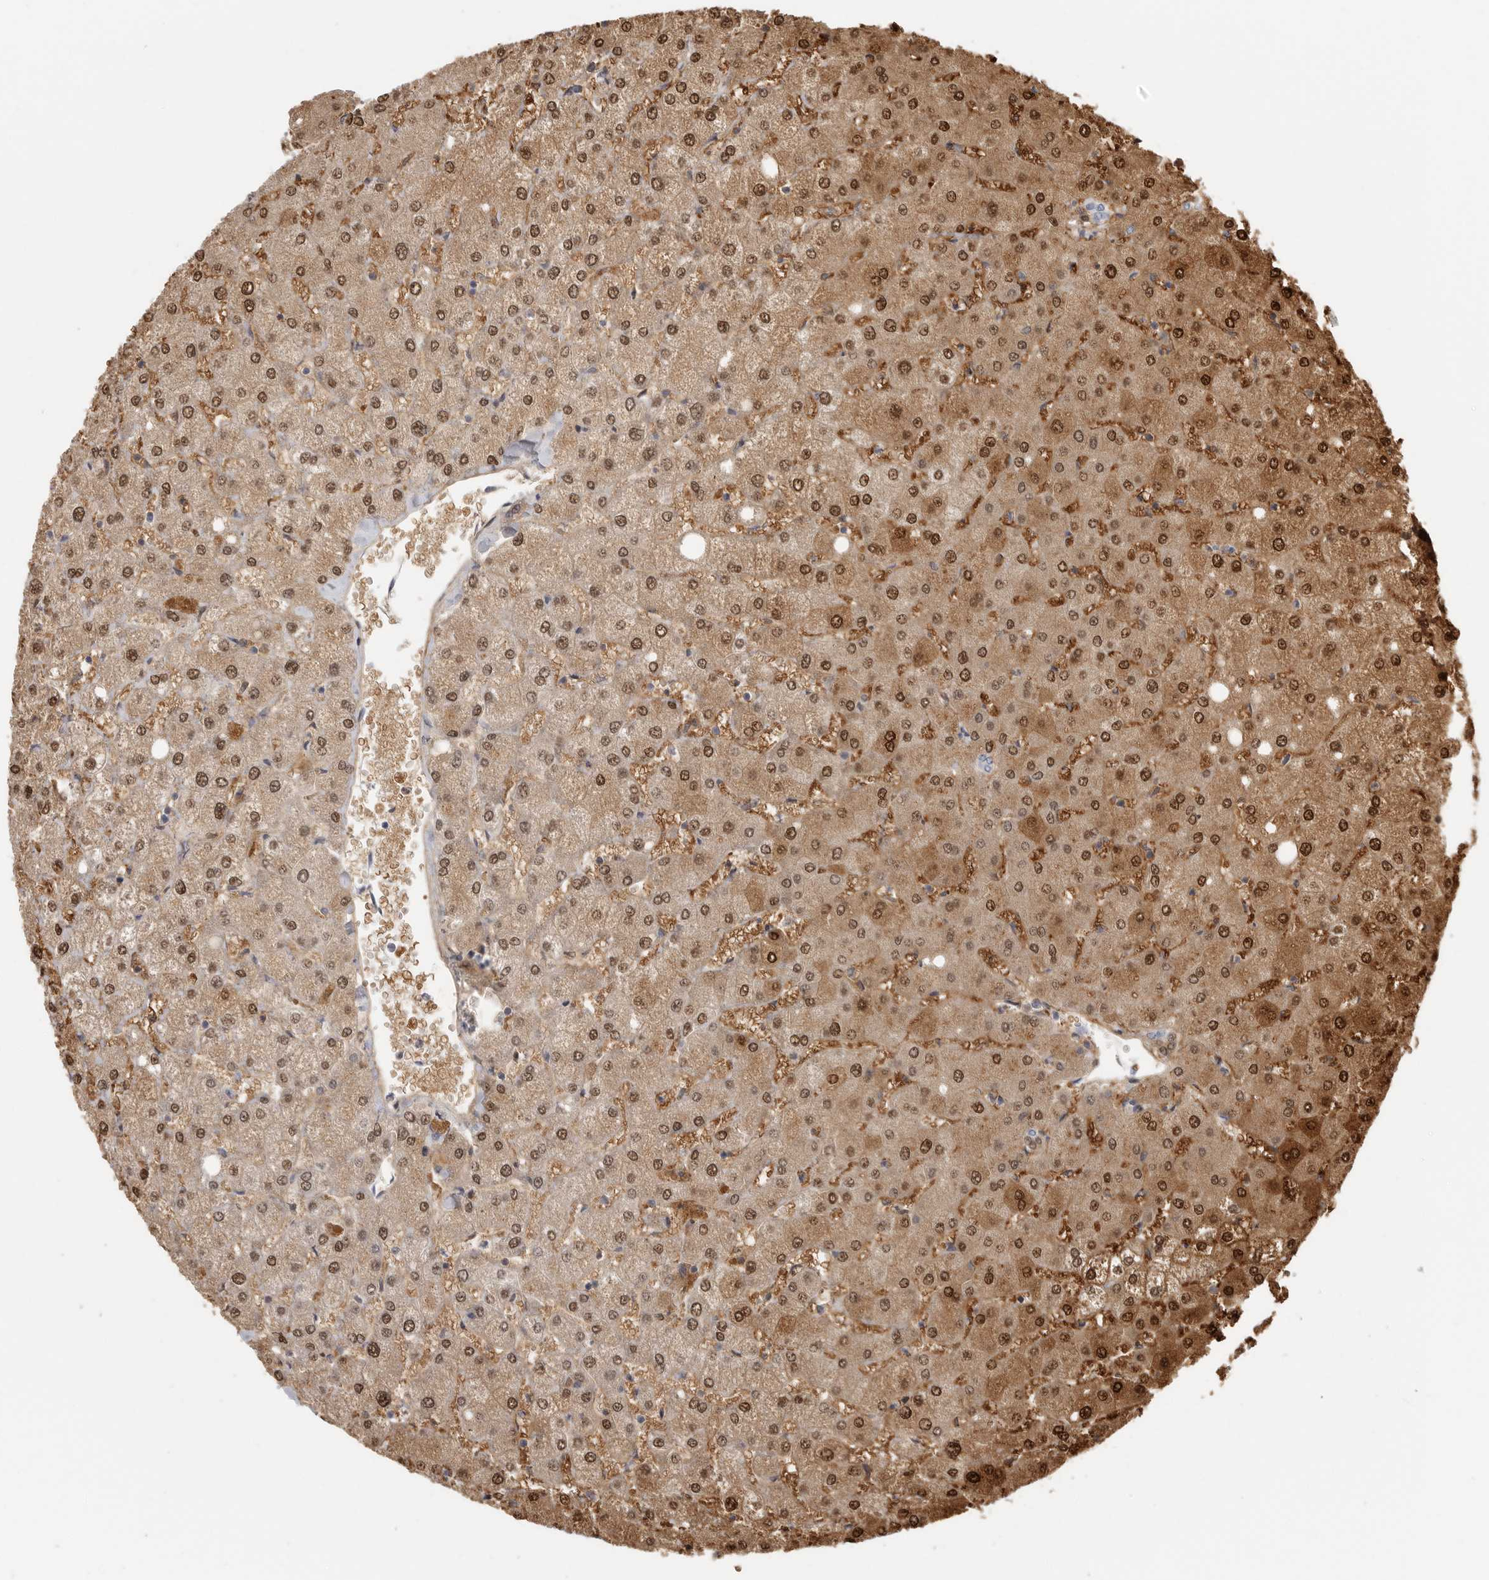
{"staining": {"intensity": "negative", "quantity": "none", "location": "none"}, "tissue": "liver", "cell_type": "Cholangiocytes", "image_type": "normal", "snomed": [{"axis": "morphology", "description": "Normal tissue, NOS"}, {"axis": "topography", "description": "Liver"}], "caption": "DAB (3,3'-diaminobenzidine) immunohistochemical staining of unremarkable human liver exhibits no significant staining in cholangiocytes. Nuclei are stained in blue.", "gene": "DNAJC11", "patient": {"sex": "female", "age": 54}}